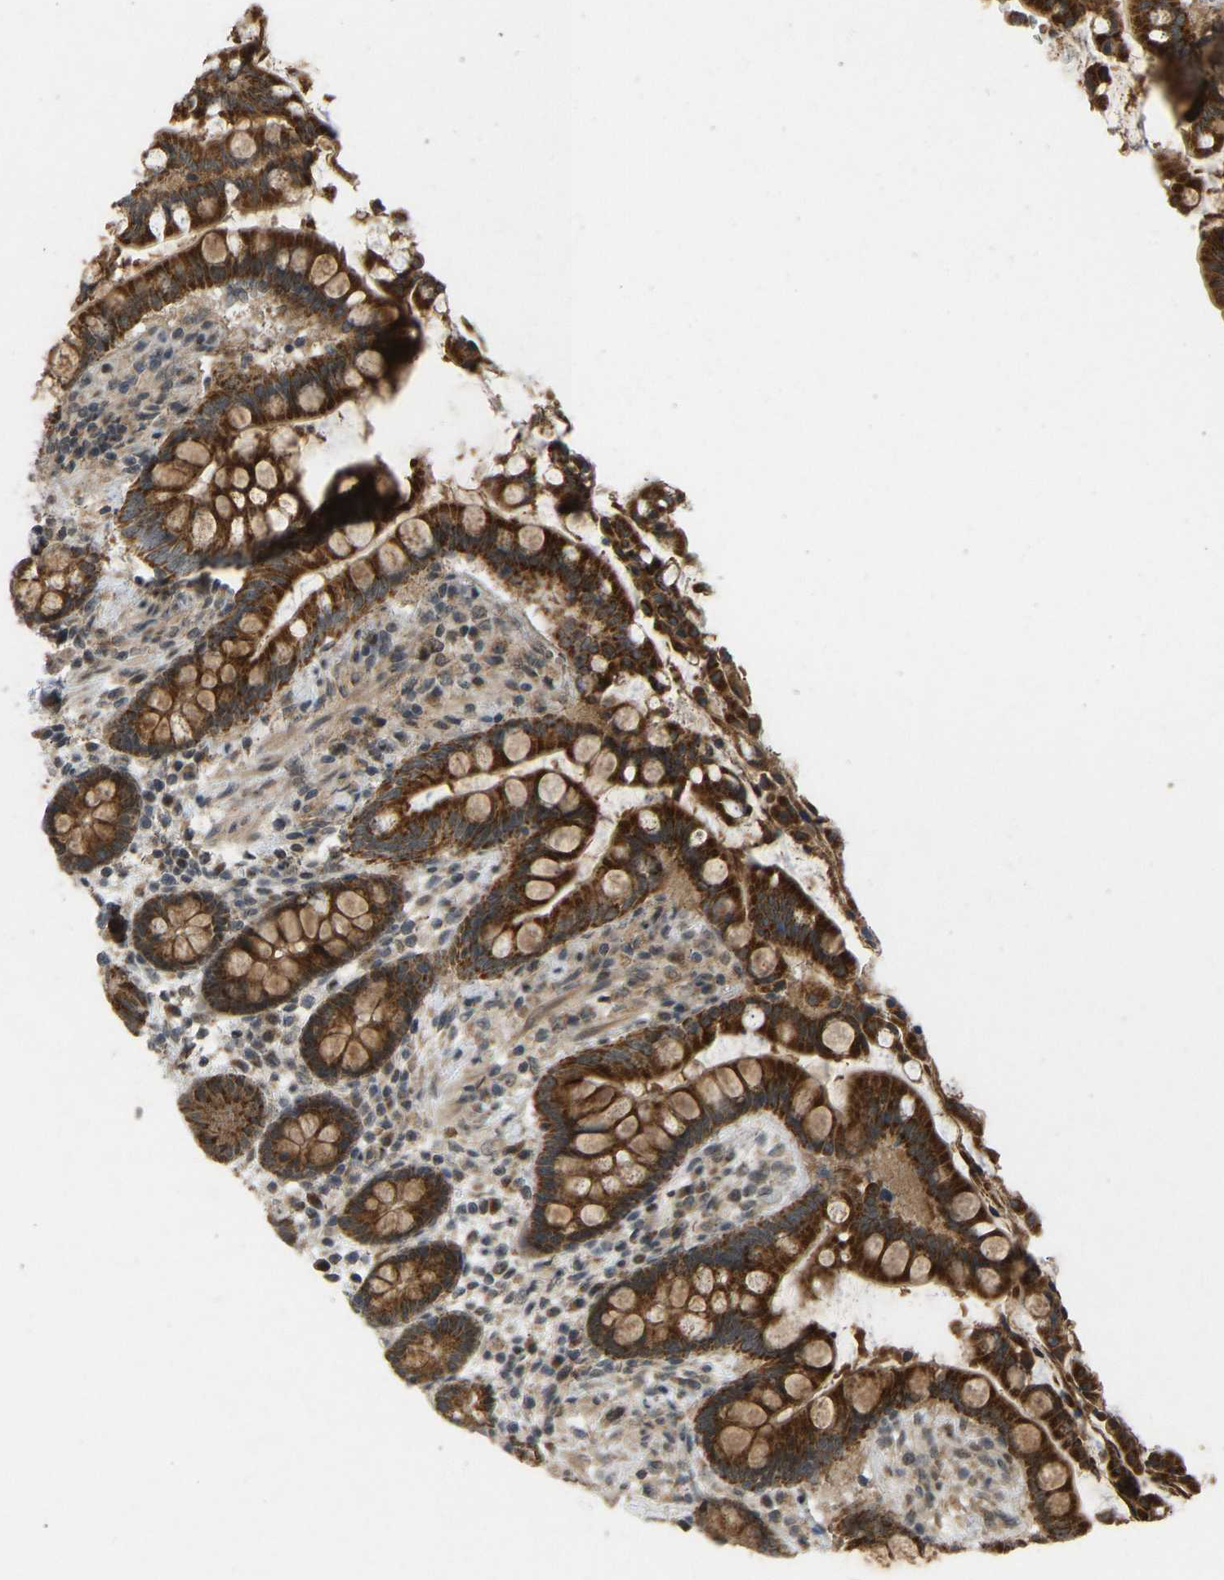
{"staining": {"intensity": "moderate", "quantity": ">75%", "location": "cytoplasmic/membranous"}, "tissue": "colon", "cell_type": "Endothelial cells", "image_type": "normal", "snomed": [{"axis": "morphology", "description": "Normal tissue, NOS"}, {"axis": "topography", "description": "Colon"}], "caption": "DAB immunohistochemical staining of unremarkable human colon exhibits moderate cytoplasmic/membranous protein positivity in approximately >75% of endothelial cells.", "gene": "ACADS", "patient": {"sex": "male", "age": 73}}